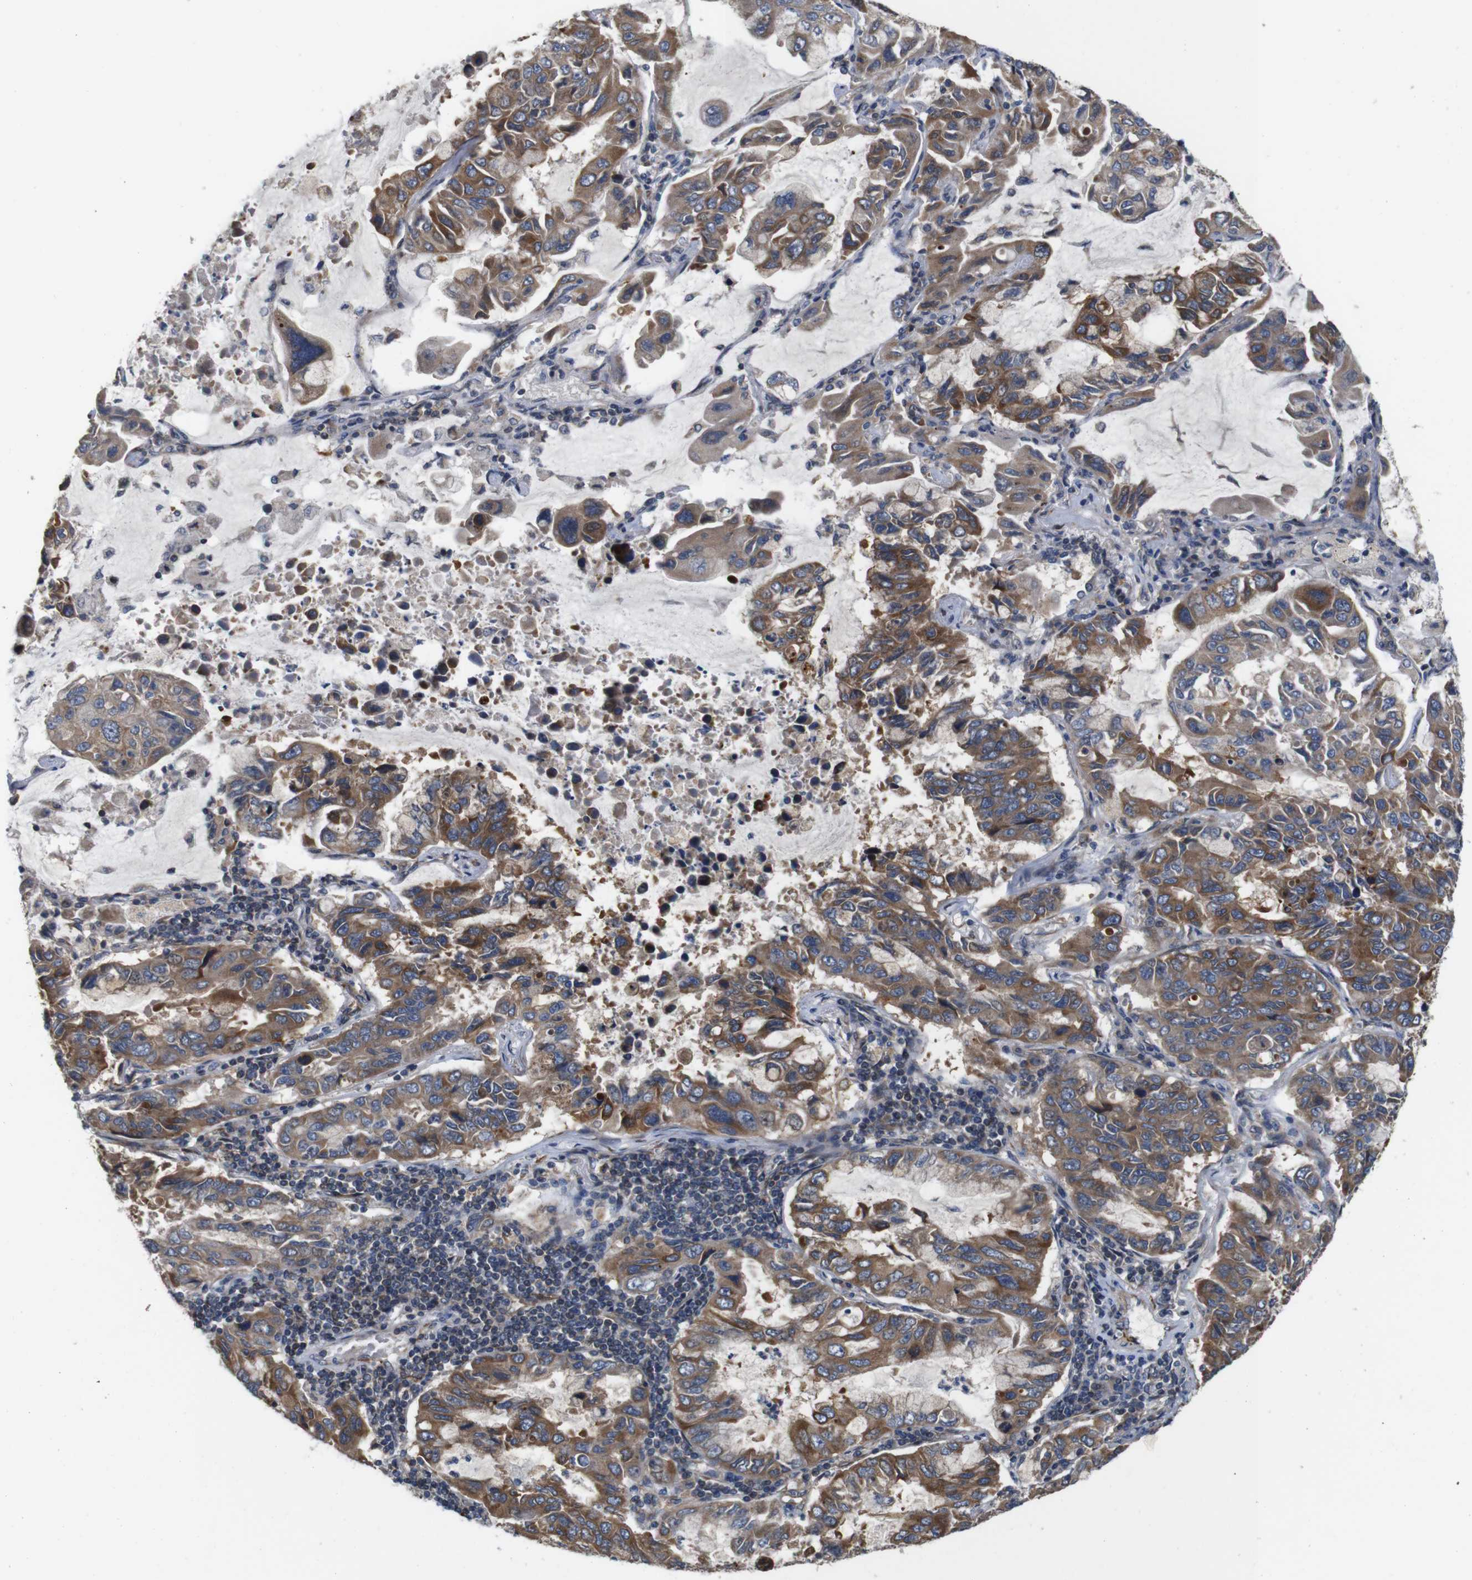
{"staining": {"intensity": "moderate", "quantity": ">75%", "location": "cytoplasmic/membranous"}, "tissue": "lung cancer", "cell_type": "Tumor cells", "image_type": "cancer", "snomed": [{"axis": "morphology", "description": "Adenocarcinoma, NOS"}, {"axis": "topography", "description": "Lung"}], "caption": "There is medium levels of moderate cytoplasmic/membranous positivity in tumor cells of lung cancer, as demonstrated by immunohistochemical staining (brown color).", "gene": "GGT7", "patient": {"sex": "male", "age": 64}}